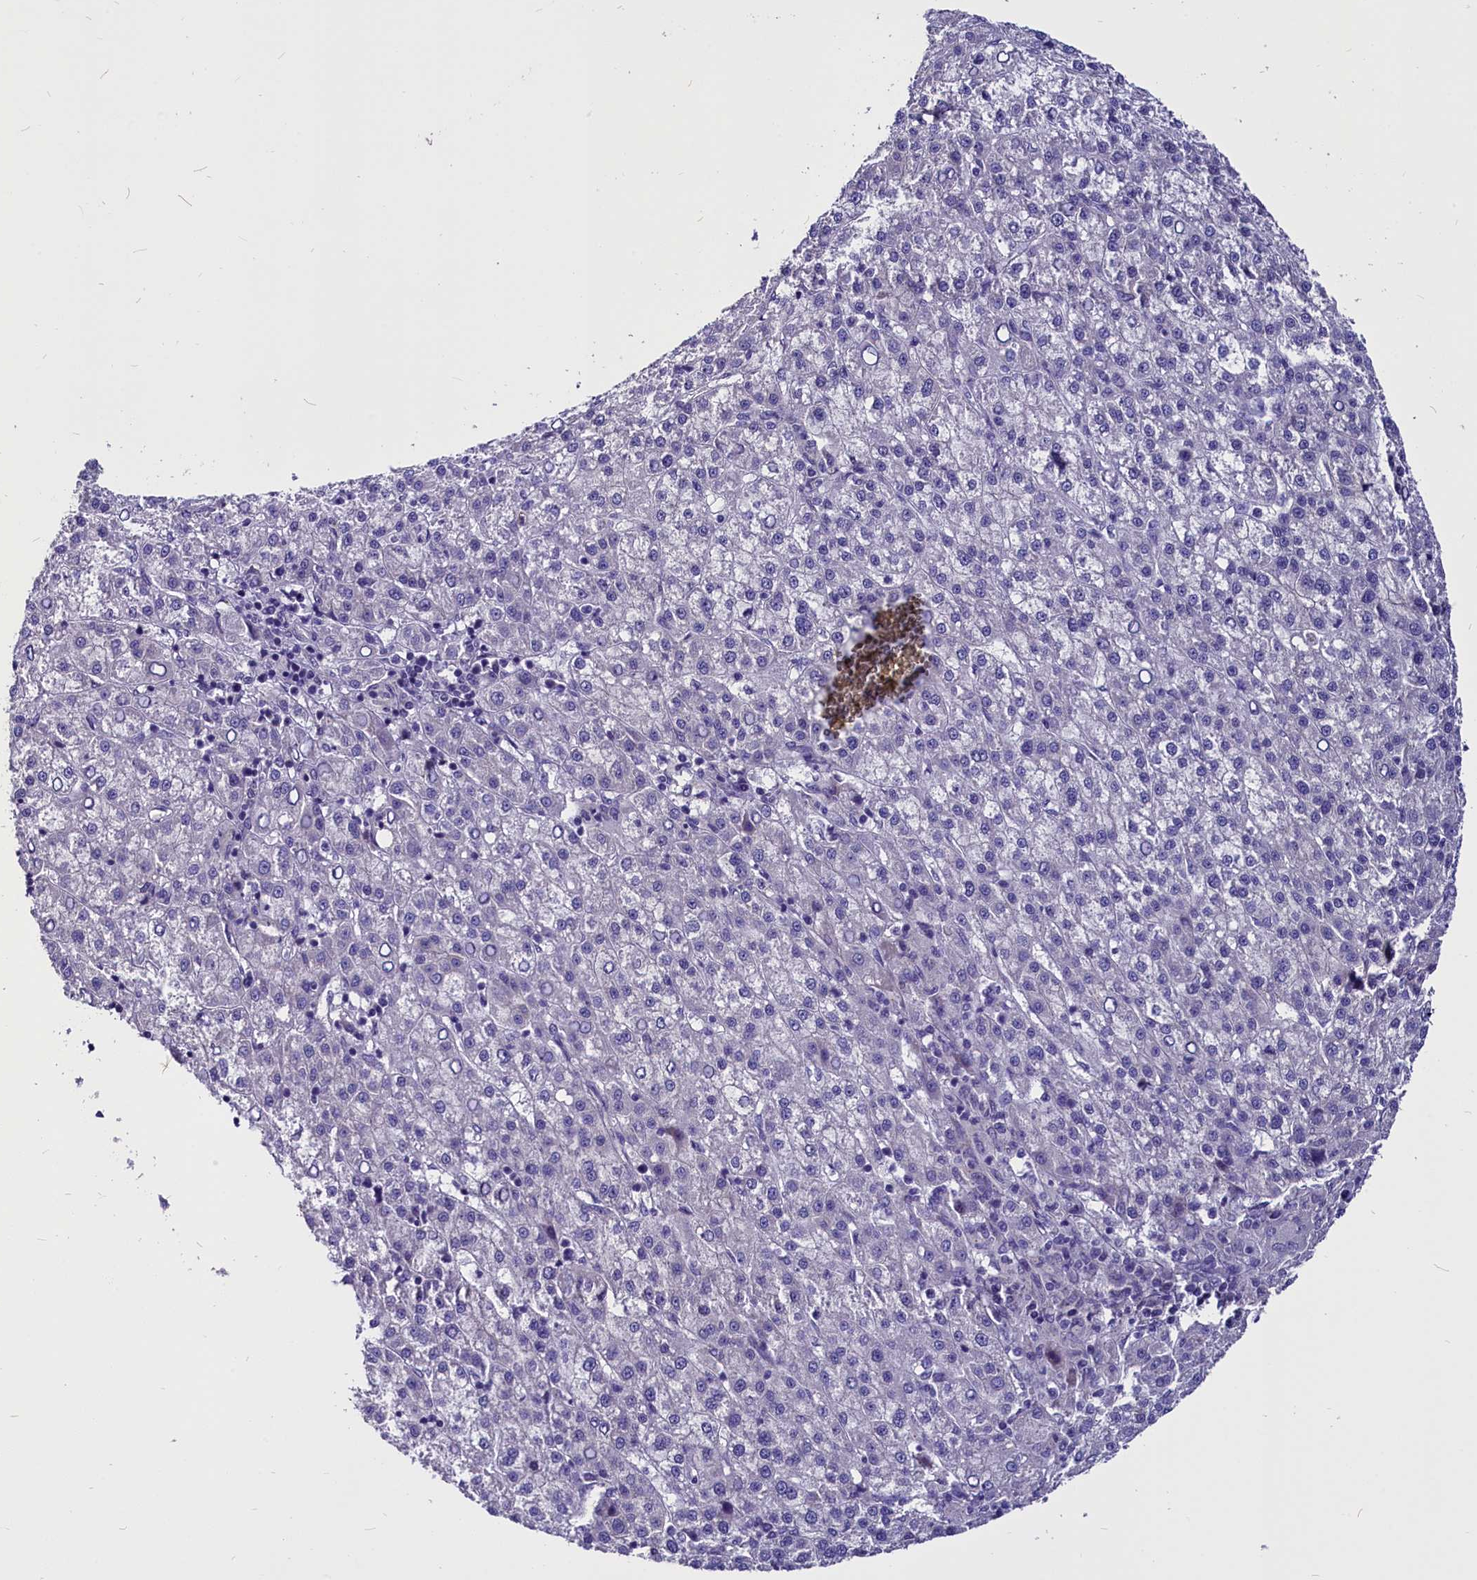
{"staining": {"intensity": "negative", "quantity": "none", "location": "none"}, "tissue": "liver cancer", "cell_type": "Tumor cells", "image_type": "cancer", "snomed": [{"axis": "morphology", "description": "Carcinoma, Hepatocellular, NOS"}, {"axis": "topography", "description": "Liver"}], "caption": "Human liver cancer stained for a protein using immunohistochemistry demonstrates no expression in tumor cells.", "gene": "CEP170", "patient": {"sex": "female", "age": 58}}